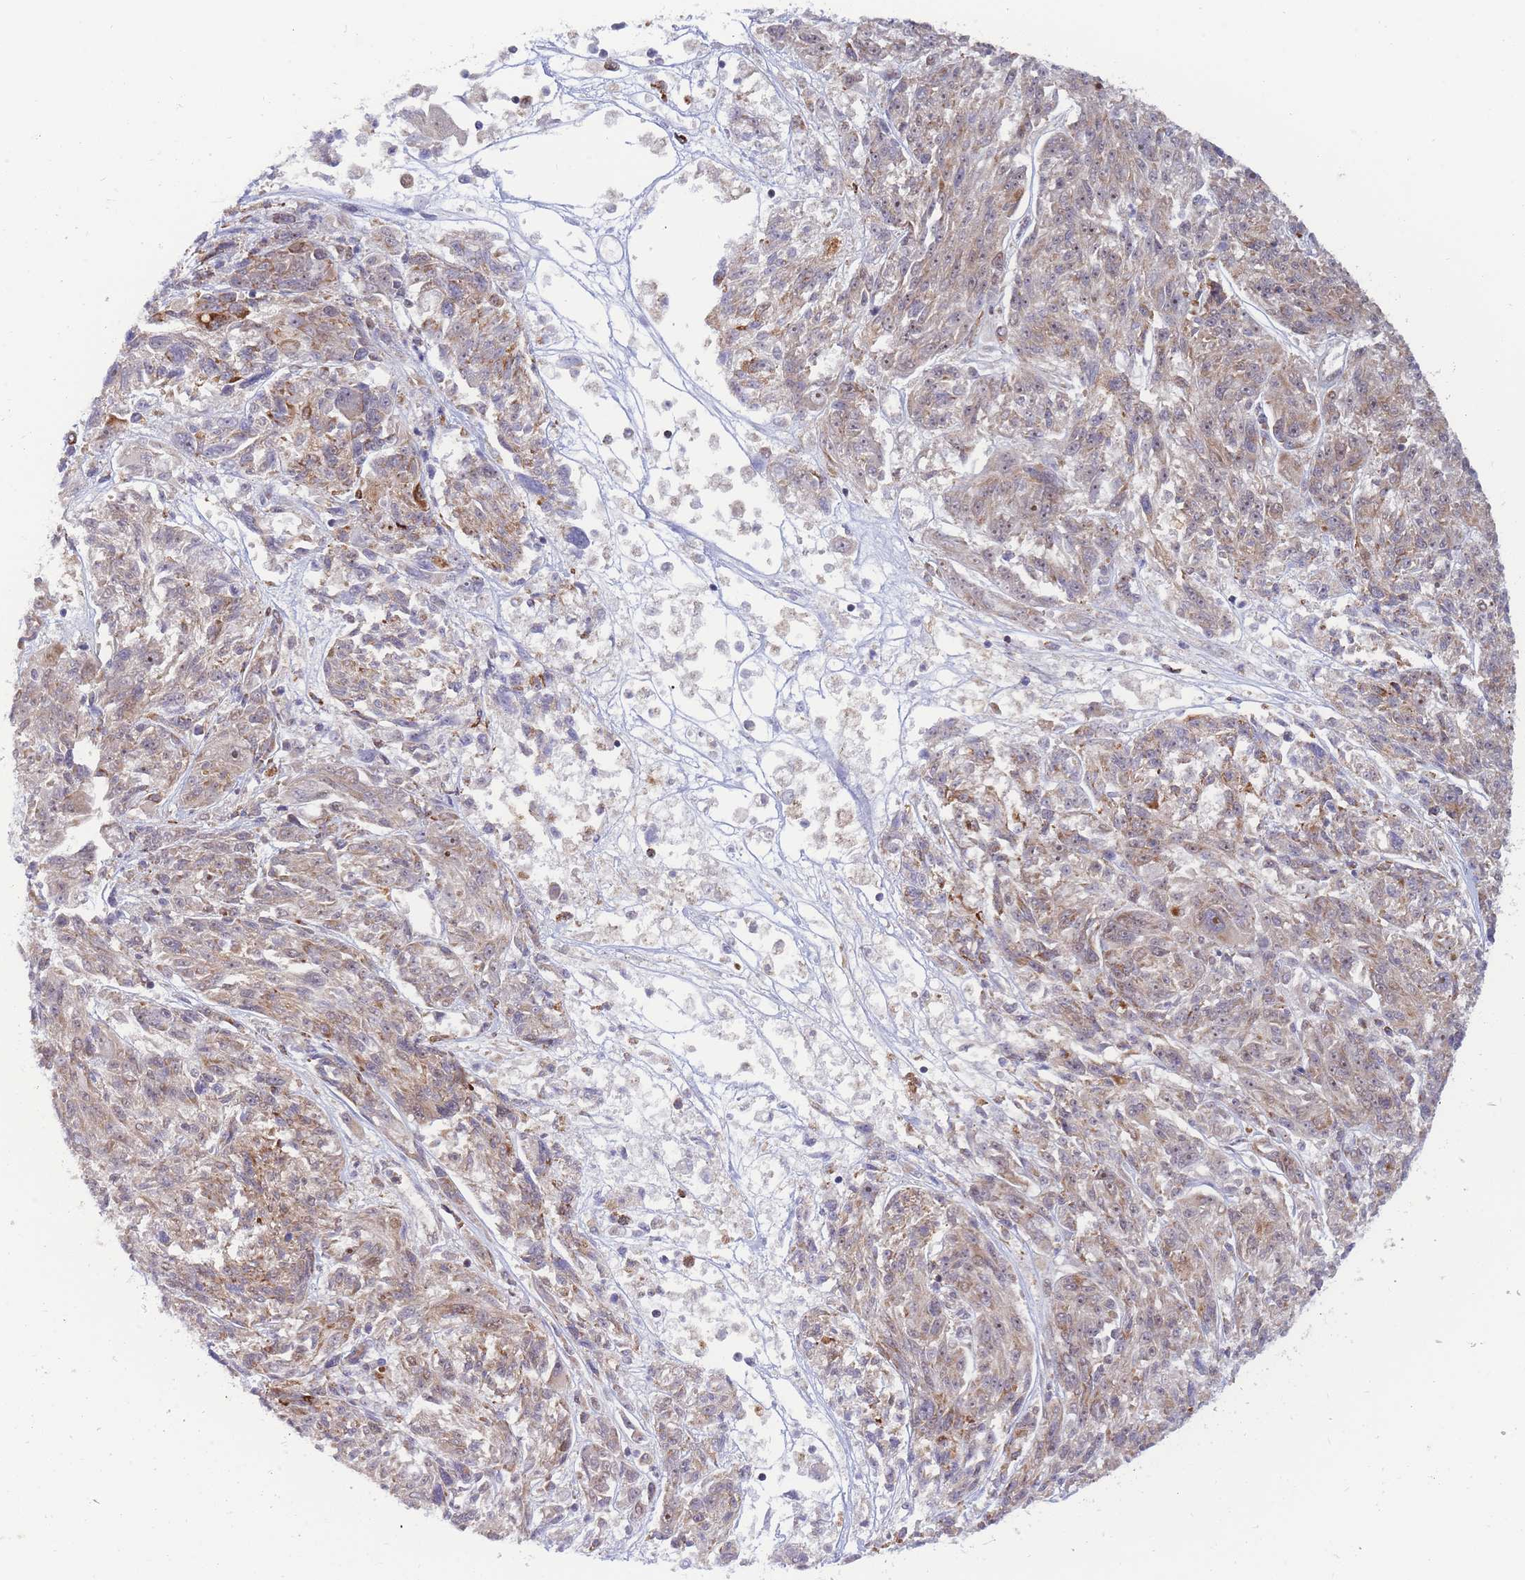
{"staining": {"intensity": "moderate", "quantity": "25%-75%", "location": "nuclear"}, "tissue": "melanoma", "cell_type": "Tumor cells", "image_type": "cancer", "snomed": [{"axis": "morphology", "description": "Malignant melanoma, NOS"}, {"axis": "topography", "description": "Skin"}], "caption": "Immunohistochemical staining of human melanoma shows moderate nuclear protein staining in approximately 25%-75% of tumor cells.", "gene": "BOD1L1", "patient": {"sex": "male", "age": 53}}